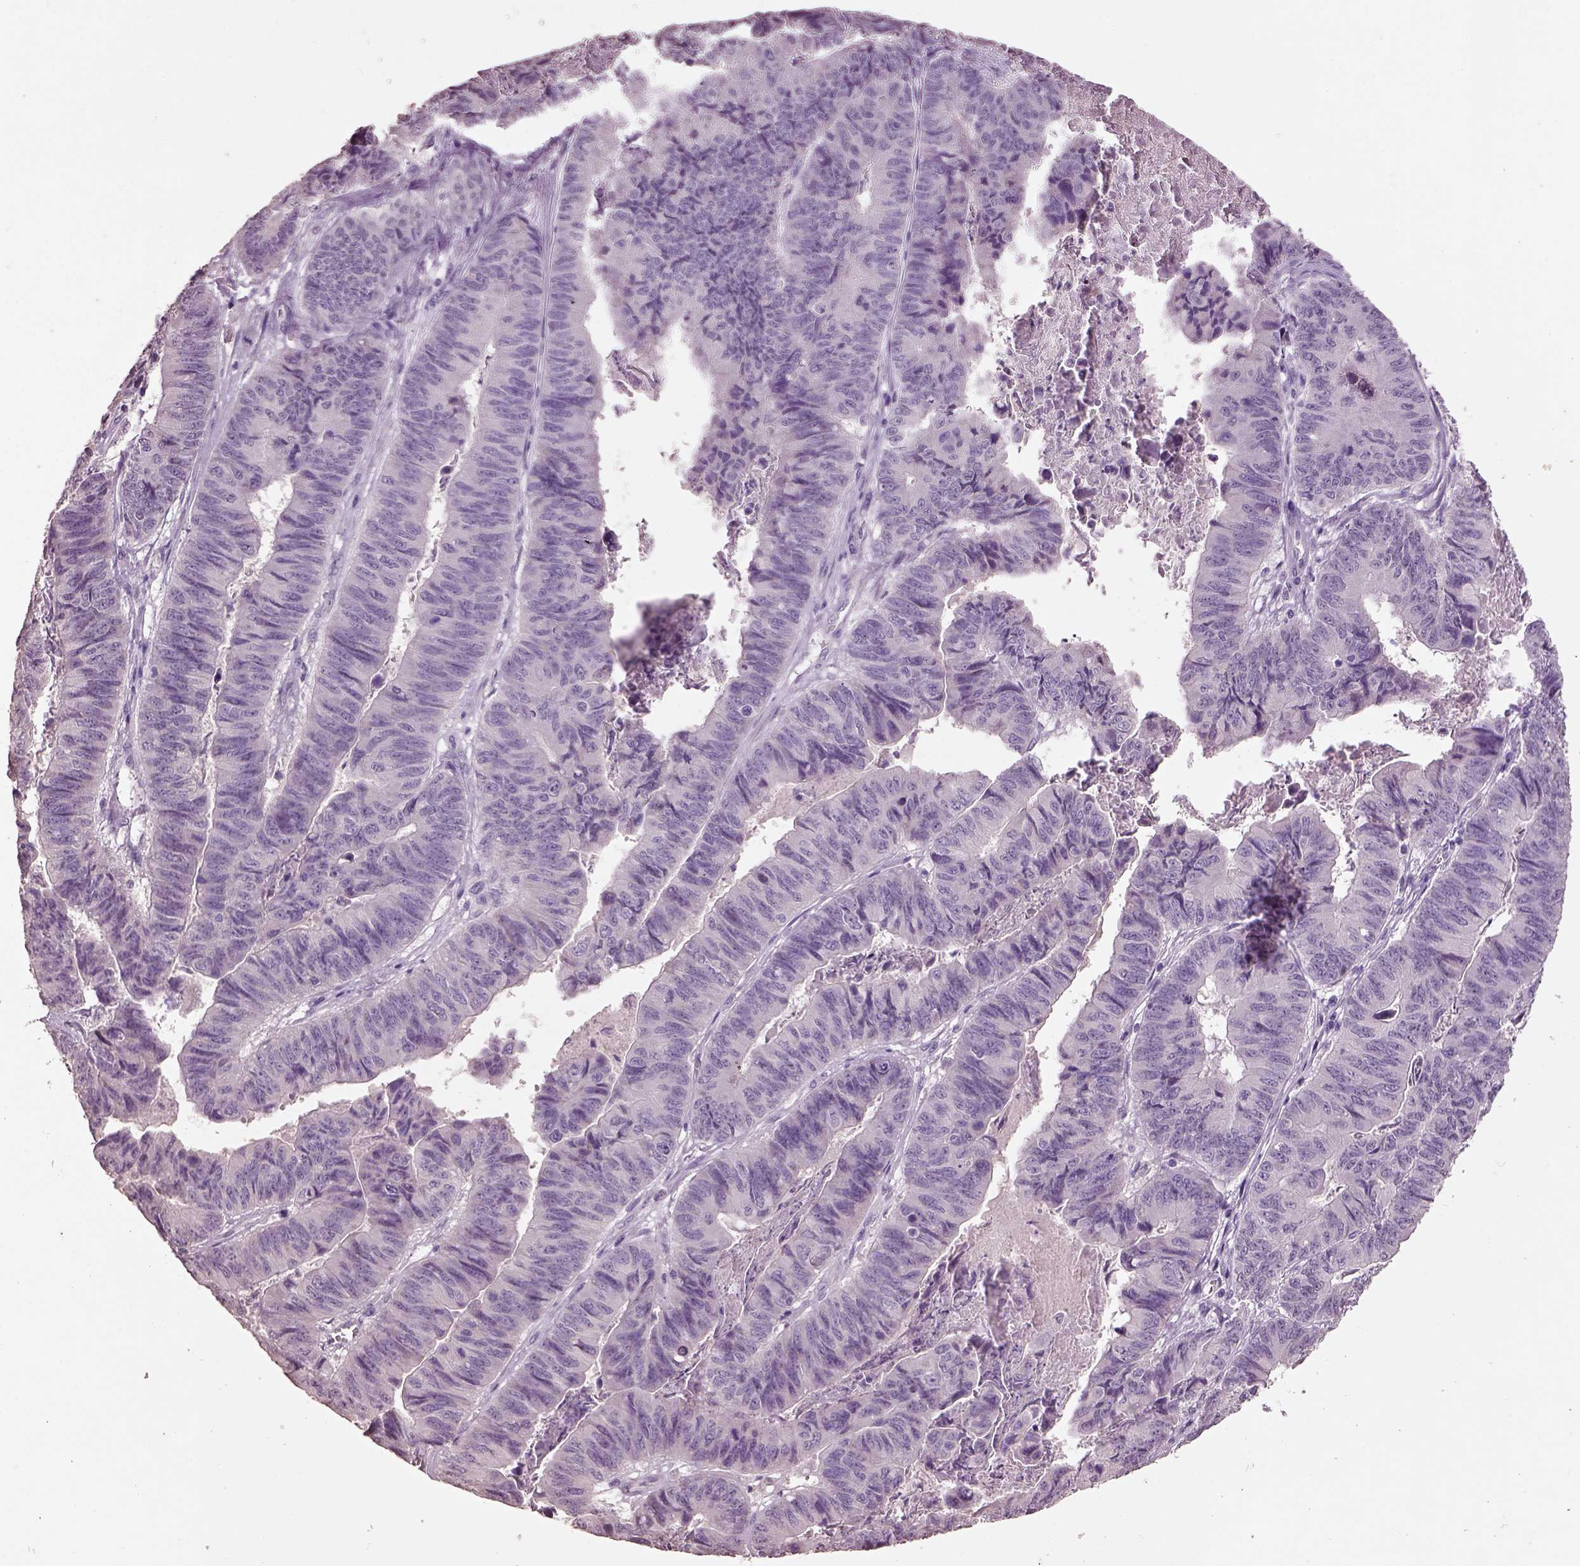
{"staining": {"intensity": "negative", "quantity": "none", "location": "none"}, "tissue": "stomach cancer", "cell_type": "Tumor cells", "image_type": "cancer", "snomed": [{"axis": "morphology", "description": "Adenocarcinoma, NOS"}, {"axis": "topography", "description": "Stomach, lower"}], "caption": "DAB (3,3'-diaminobenzidine) immunohistochemical staining of stomach adenocarcinoma demonstrates no significant staining in tumor cells.", "gene": "KCNIP3", "patient": {"sex": "male", "age": 77}}